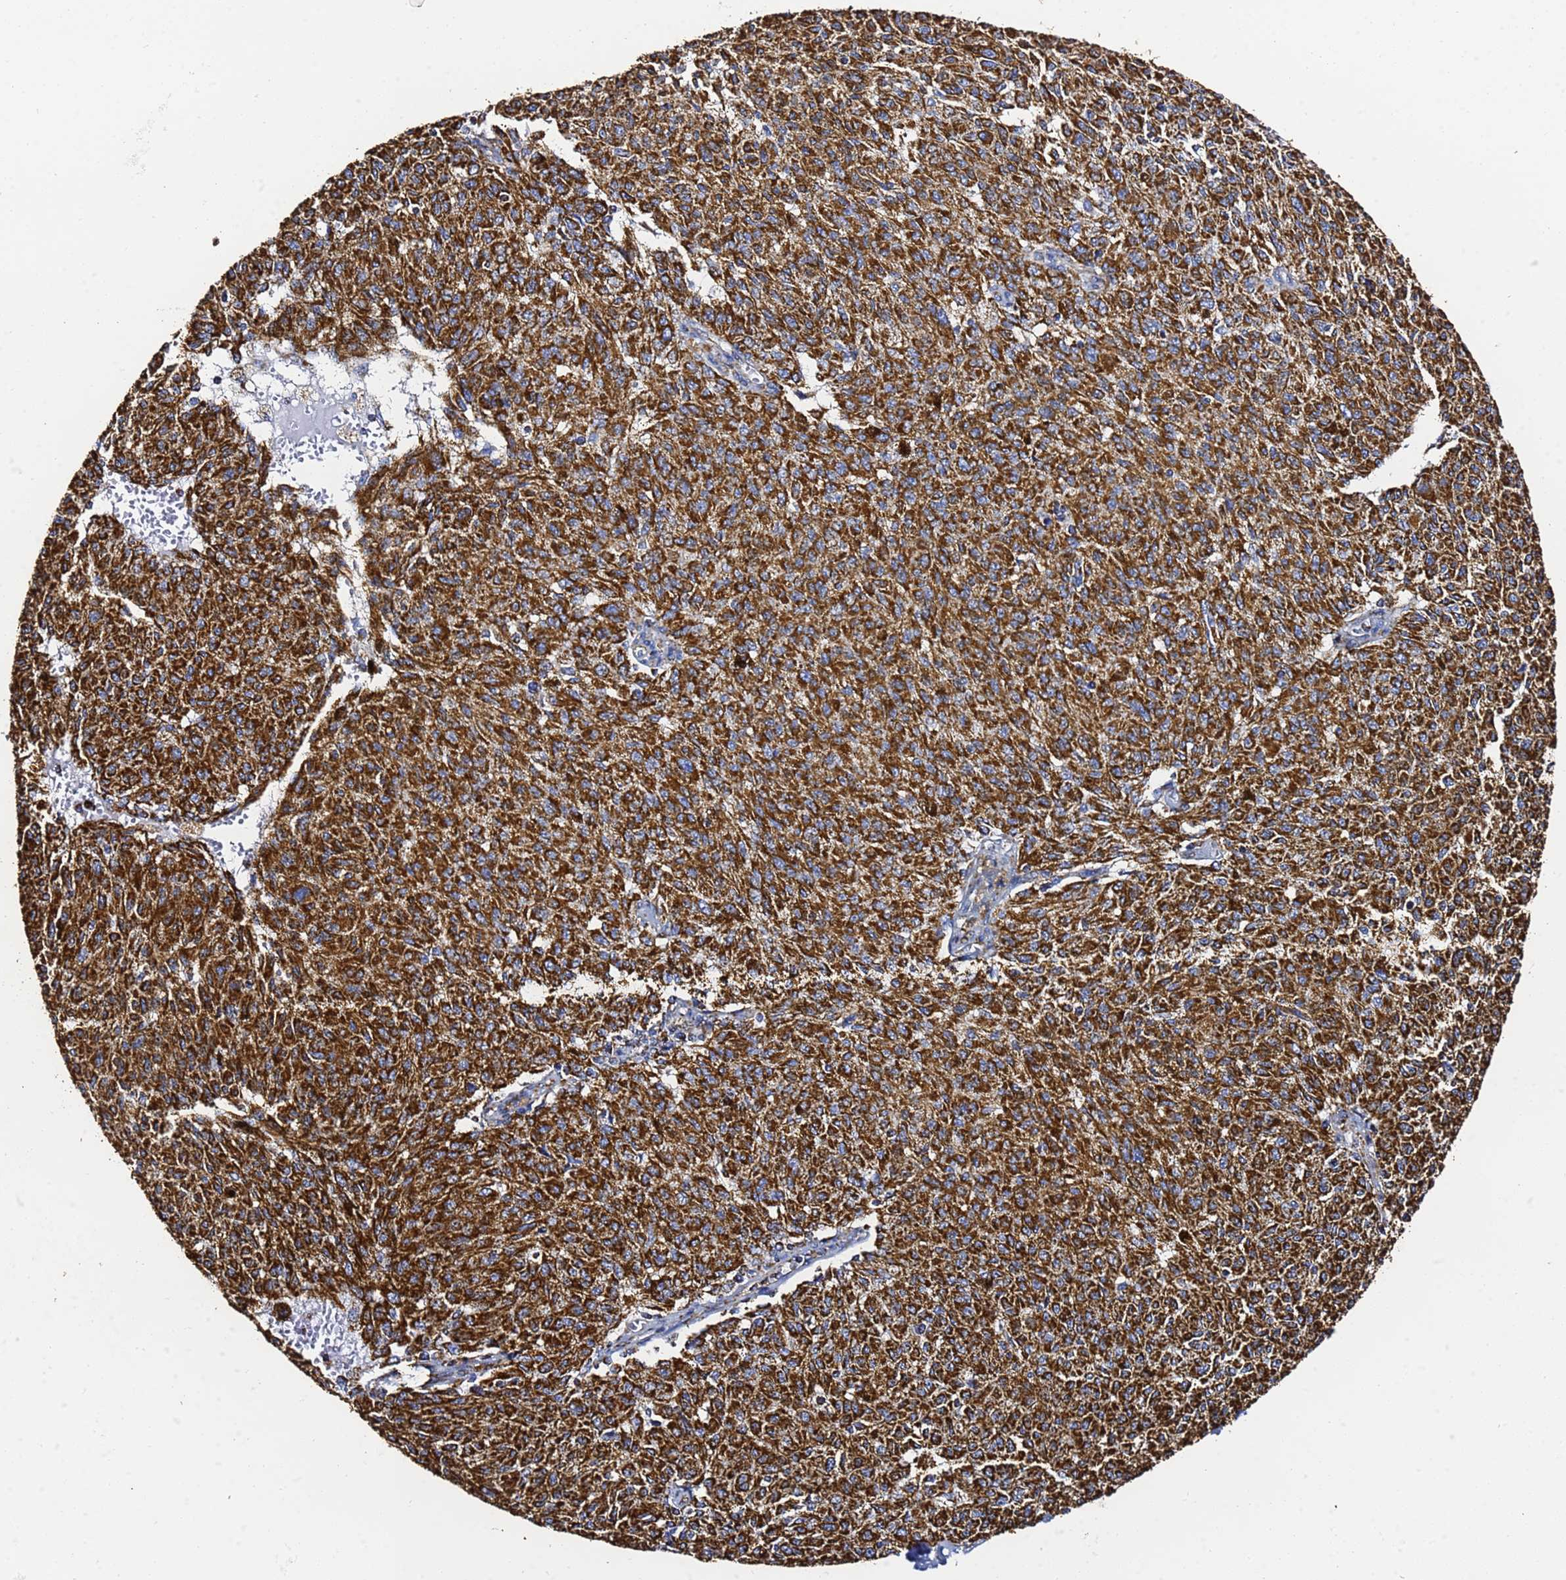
{"staining": {"intensity": "strong", "quantity": ">75%", "location": "cytoplasmic/membranous"}, "tissue": "melanoma", "cell_type": "Tumor cells", "image_type": "cancer", "snomed": [{"axis": "morphology", "description": "Malignant melanoma, NOS"}, {"axis": "topography", "description": "Skin"}], "caption": "The image displays immunohistochemical staining of melanoma. There is strong cytoplasmic/membranous expression is appreciated in about >75% of tumor cells.", "gene": "PHB2", "patient": {"sex": "female", "age": 72}}